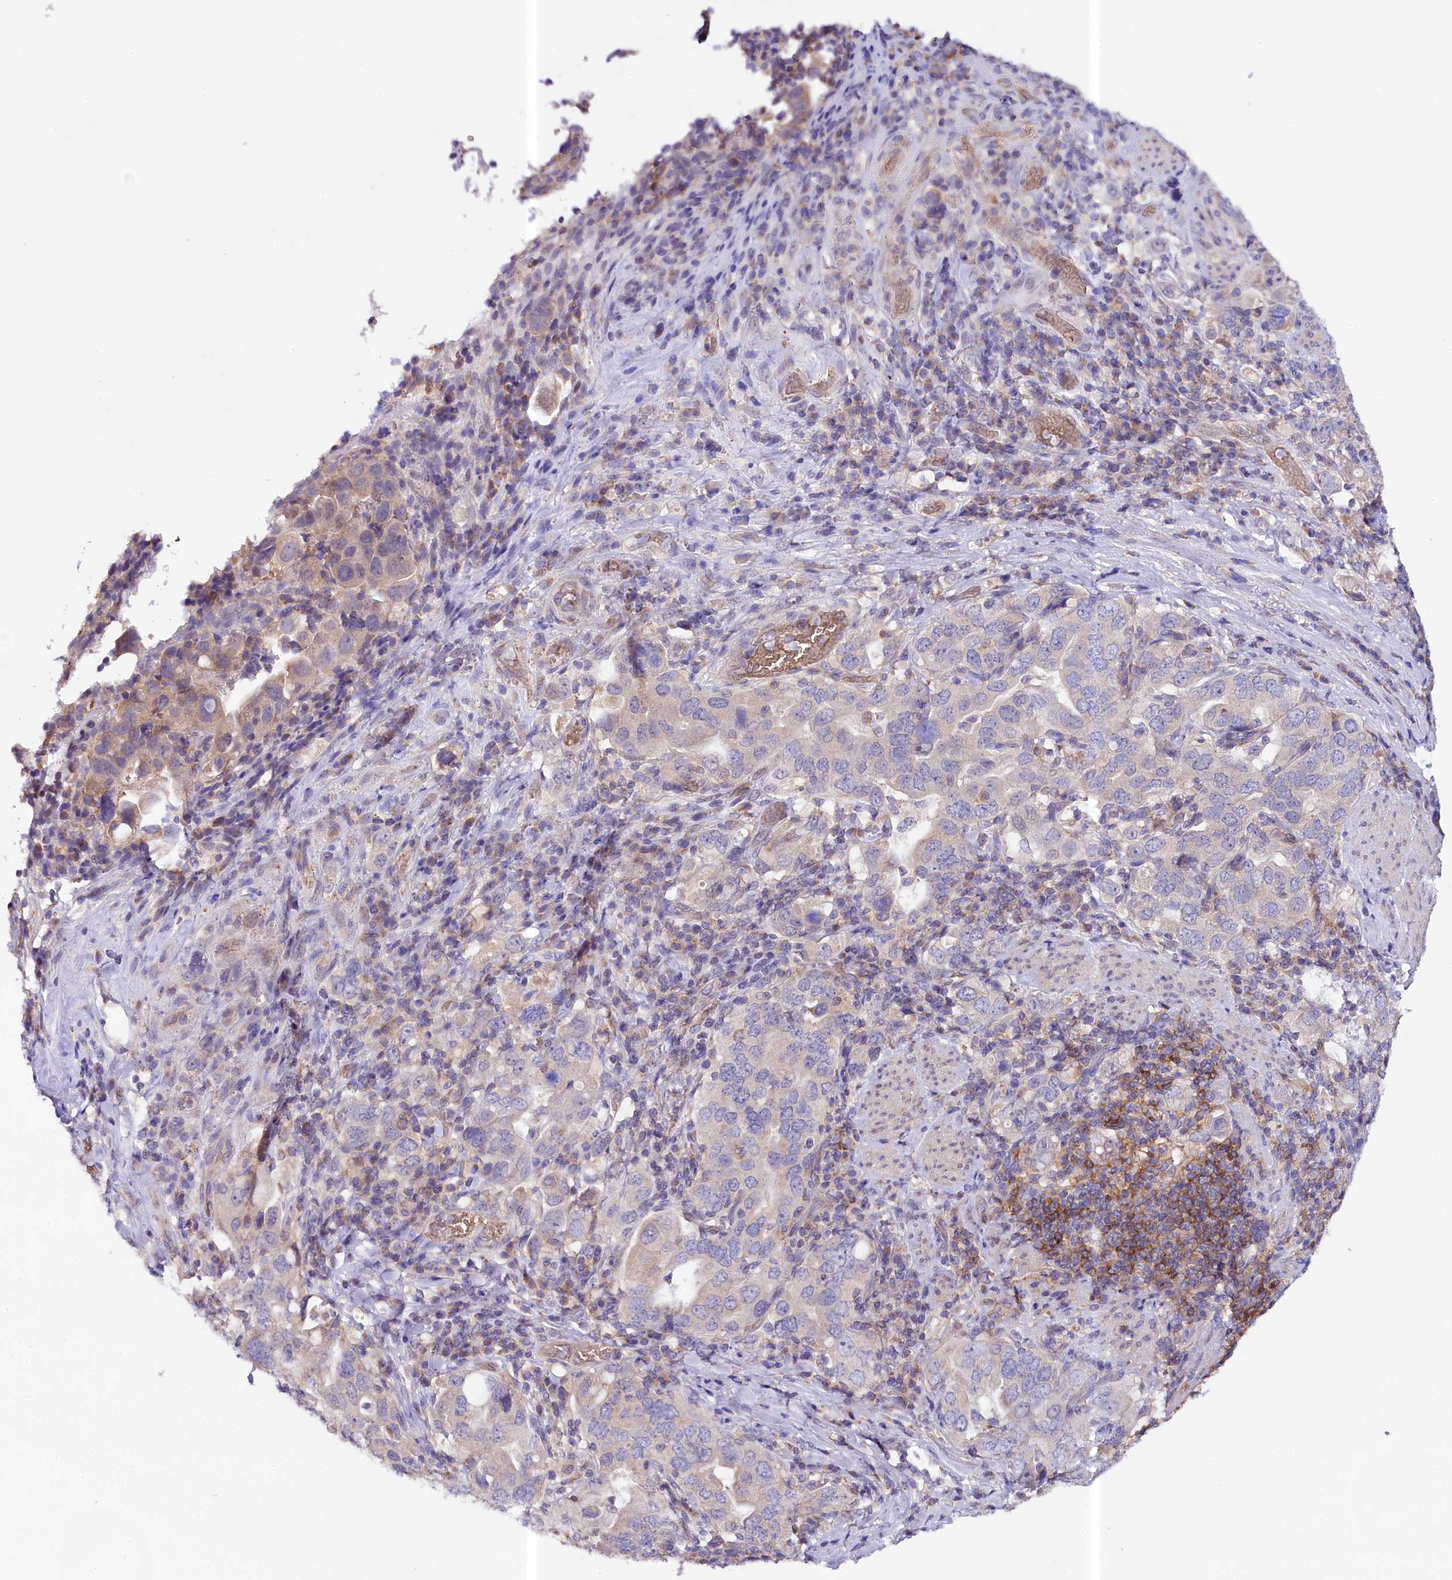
{"staining": {"intensity": "weak", "quantity": "25%-75%", "location": "cytoplasmic/membranous"}, "tissue": "stomach cancer", "cell_type": "Tumor cells", "image_type": "cancer", "snomed": [{"axis": "morphology", "description": "Adenocarcinoma, NOS"}, {"axis": "topography", "description": "Stomach, upper"}], "caption": "Immunohistochemical staining of stomach cancer exhibits low levels of weak cytoplasmic/membranous protein positivity in about 25%-75% of tumor cells. (Brightfield microscopy of DAB IHC at high magnification).", "gene": "CEP295", "patient": {"sex": "male", "age": 62}}